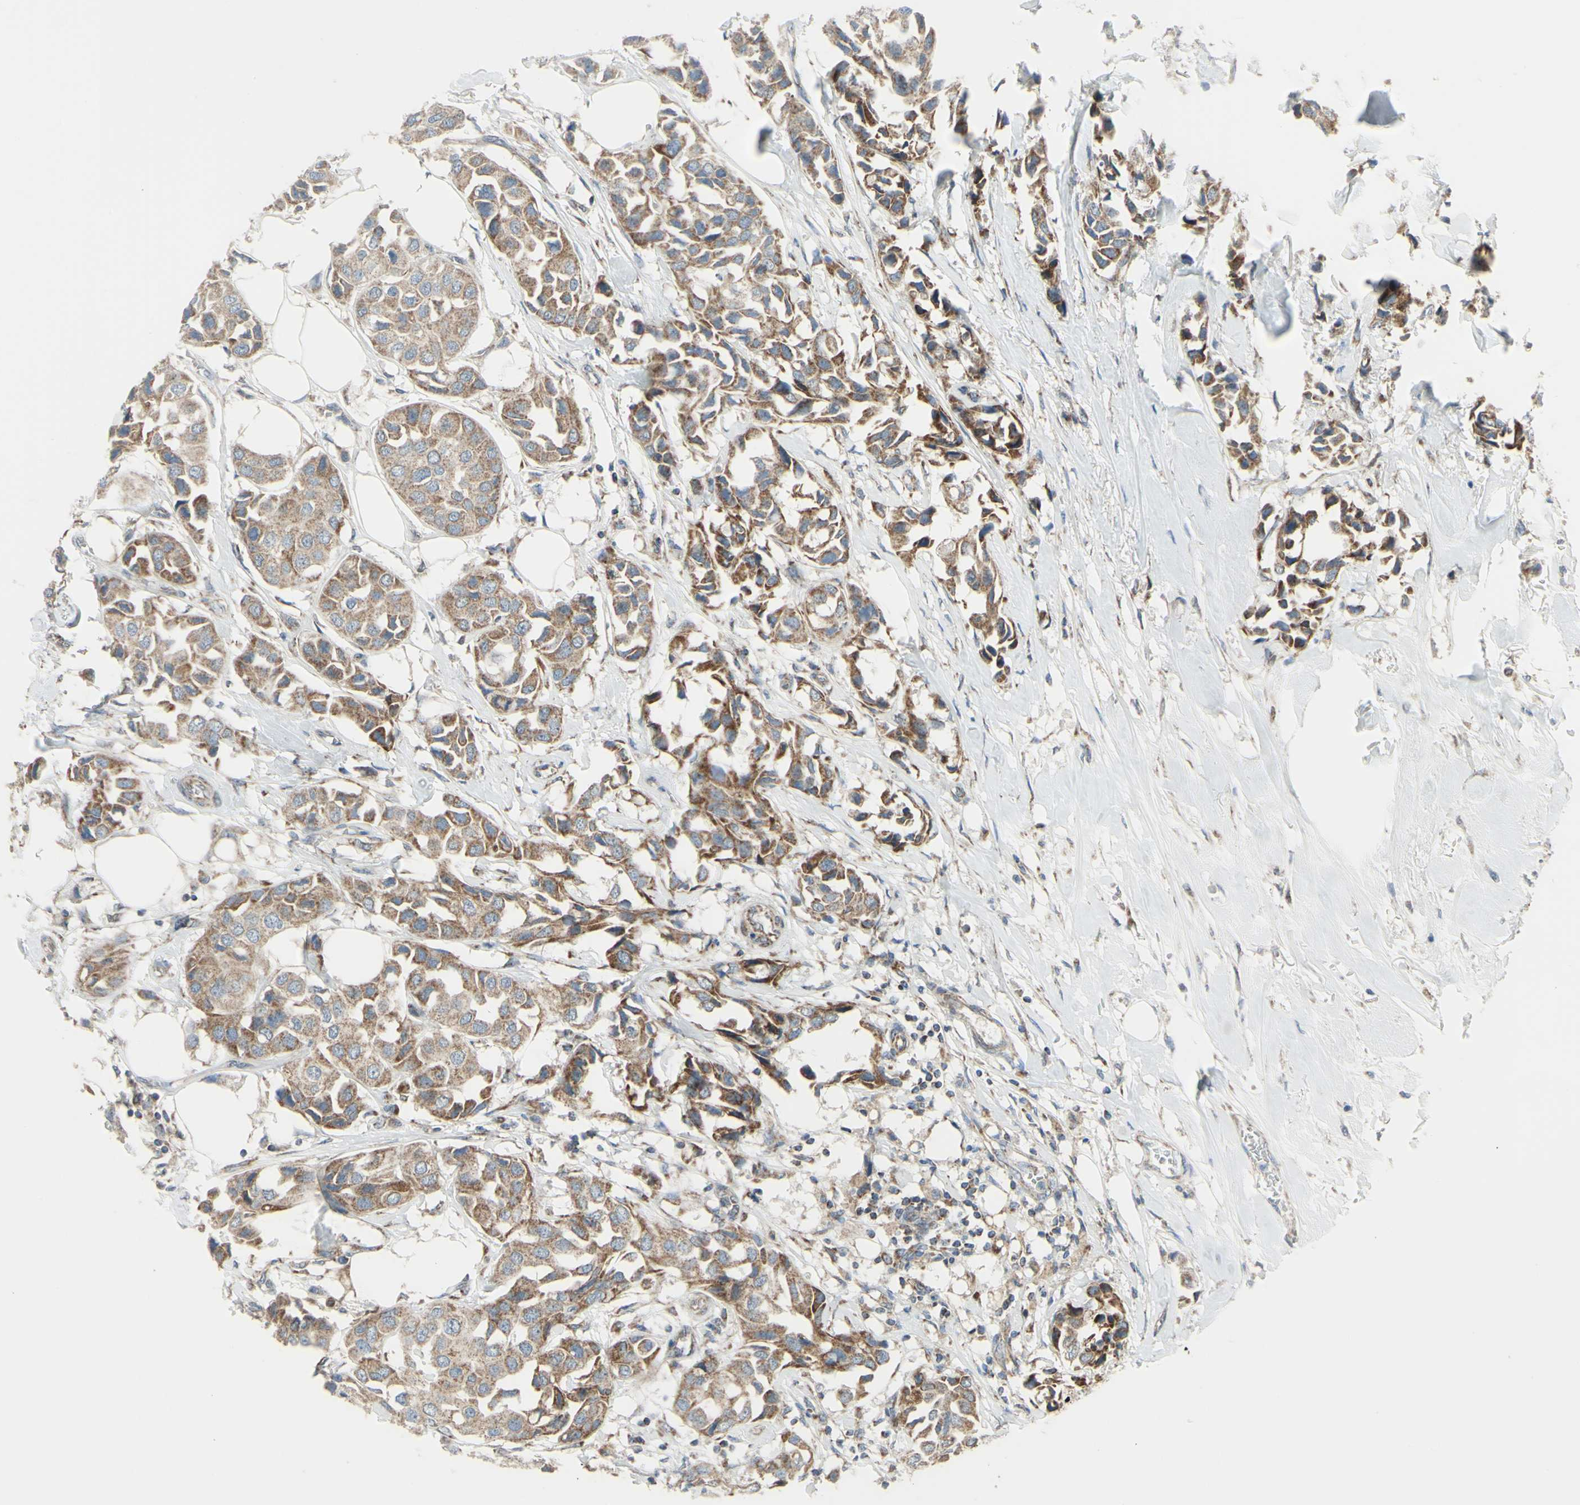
{"staining": {"intensity": "moderate", "quantity": "25%-75%", "location": "cytoplasmic/membranous"}, "tissue": "breast cancer", "cell_type": "Tumor cells", "image_type": "cancer", "snomed": [{"axis": "morphology", "description": "Duct carcinoma"}, {"axis": "topography", "description": "Breast"}], "caption": "This photomicrograph displays IHC staining of human breast cancer, with medium moderate cytoplasmic/membranous staining in approximately 25%-75% of tumor cells.", "gene": "FAM171B", "patient": {"sex": "female", "age": 80}}